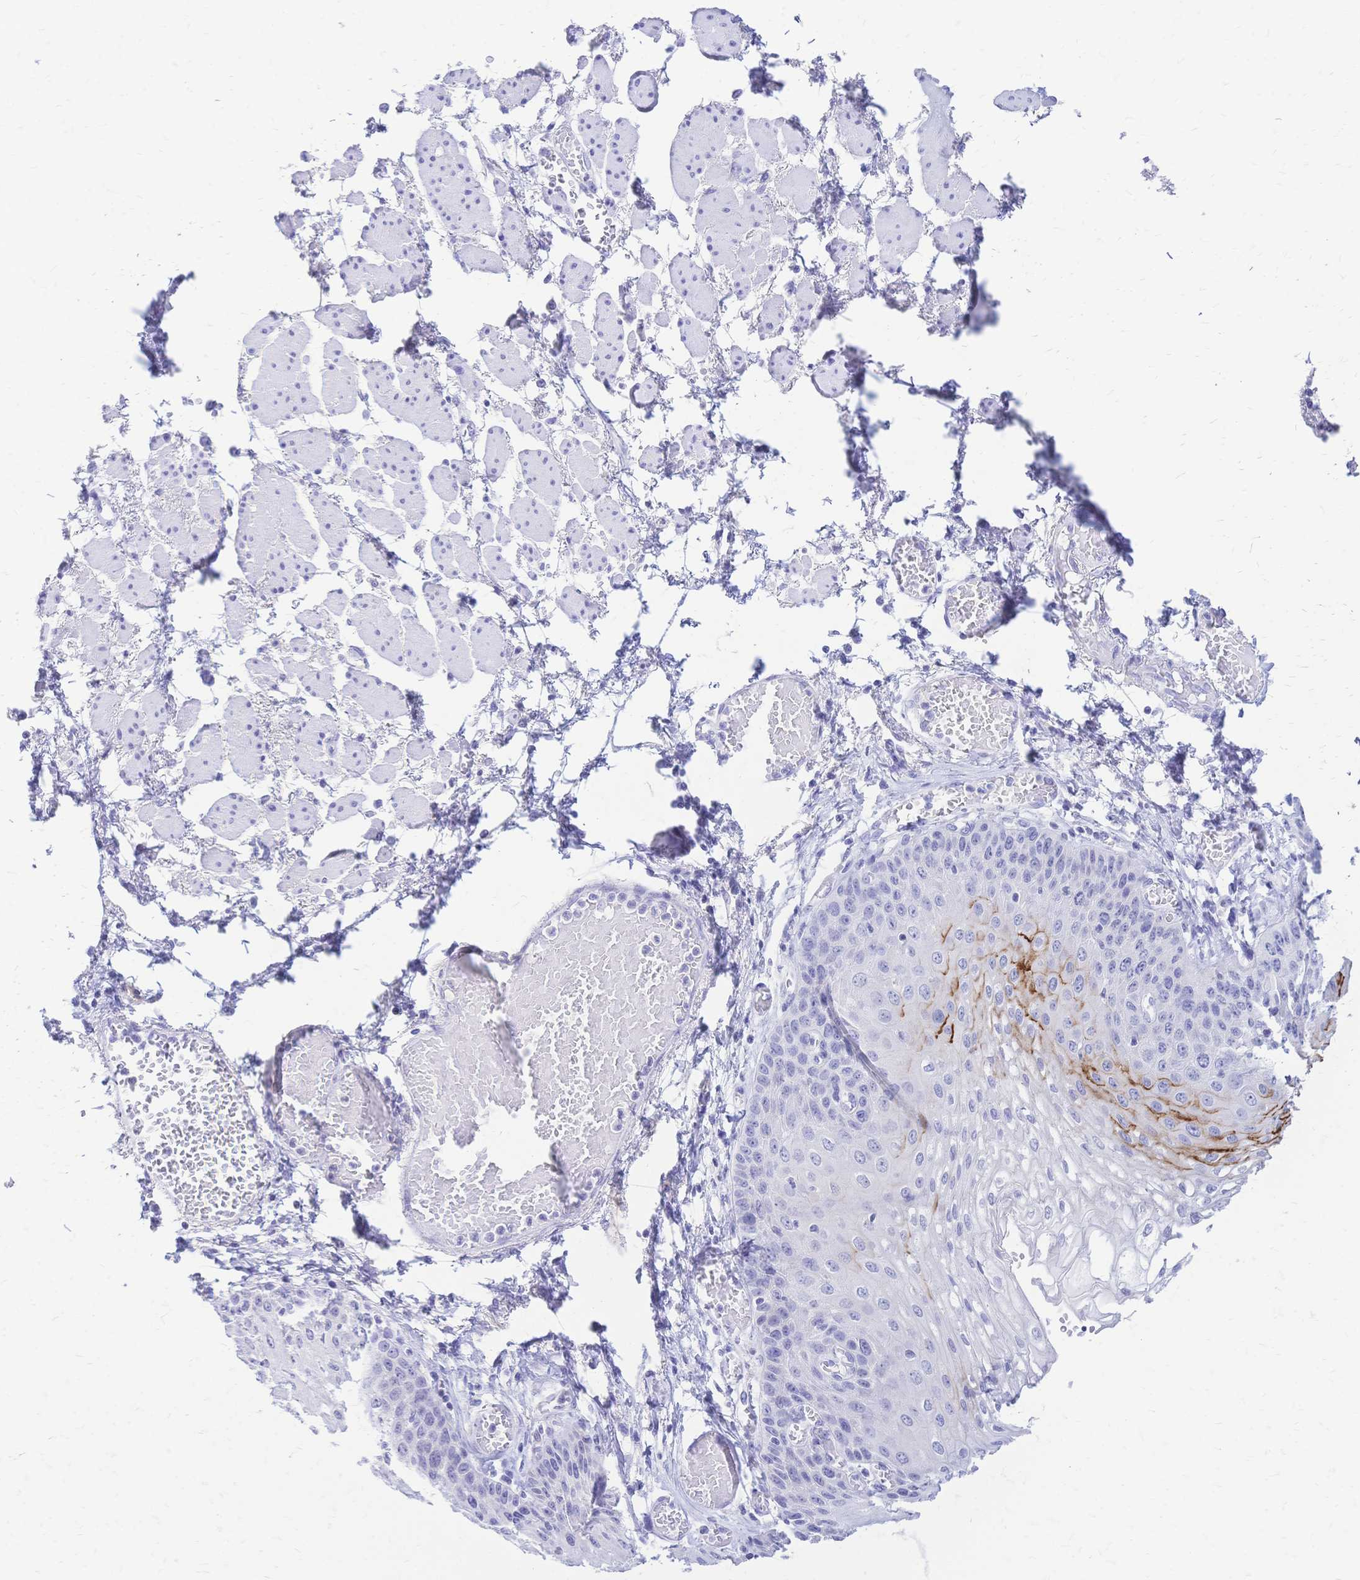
{"staining": {"intensity": "strong", "quantity": "<25%", "location": "cytoplasmic/membranous"}, "tissue": "esophagus", "cell_type": "Squamous epithelial cells", "image_type": "normal", "snomed": [{"axis": "morphology", "description": "Normal tissue, NOS"}, {"axis": "morphology", "description": "Adenocarcinoma, NOS"}, {"axis": "topography", "description": "Esophagus"}], "caption": "High-magnification brightfield microscopy of unremarkable esophagus stained with DAB (brown) and counterstained with hematoxylin (blue). squamous epithelial cells exhibit strong cytoplasmic/membranous expression is appreciated in approximately<25% of cells.", "gene": "FA2H", "patient": {"sex": "male", "age": 81}}